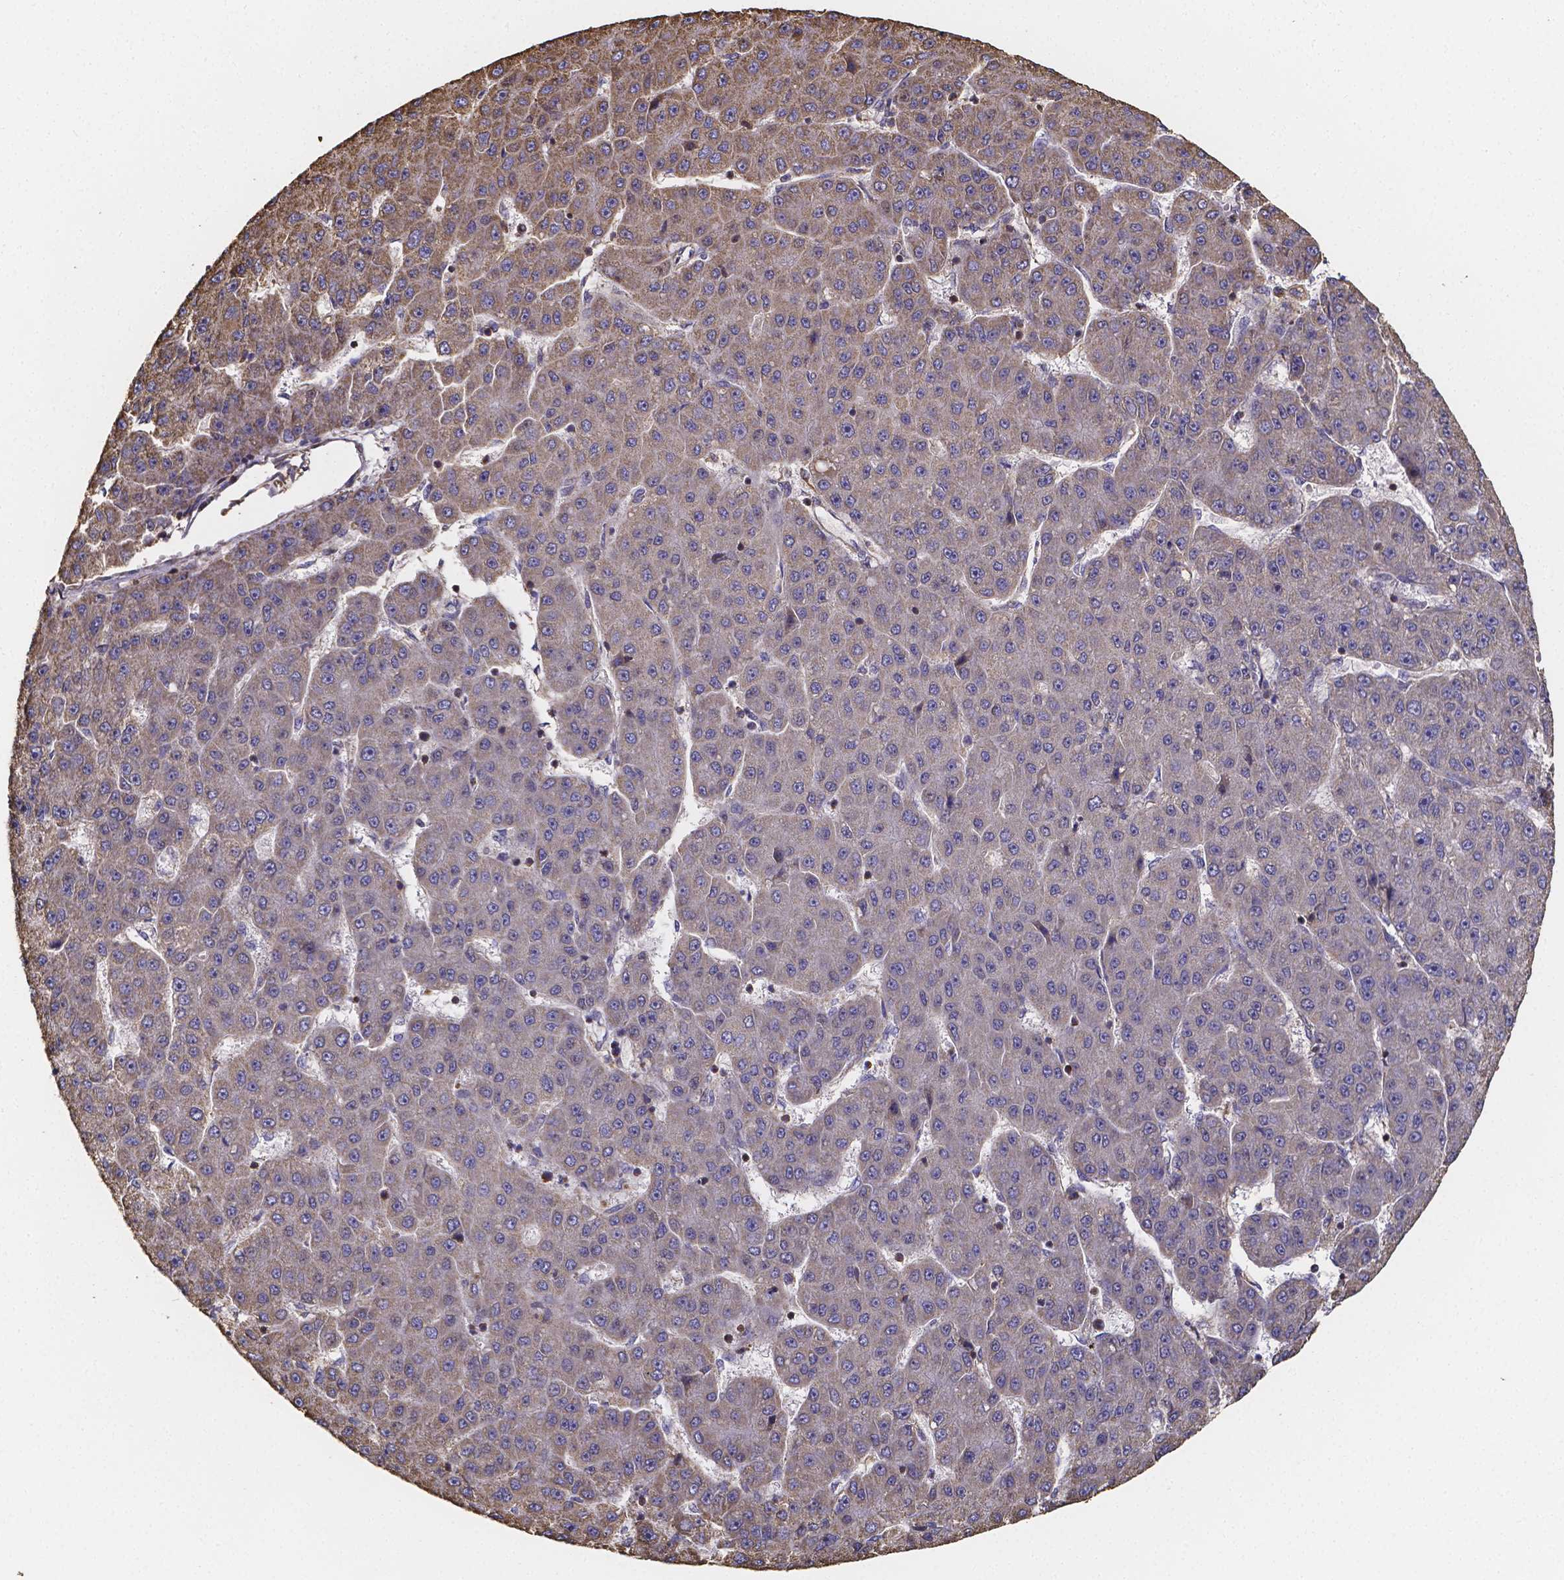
{"staining": {"intensity": "moderate", "quantity": "25%-75%", "location": "cytoplasmic/membranous"}, "tissue": "liver cancer", "cell_type": "Tumor cells", "image_type": "cancer", "snomed": [{"axis": "morphology", "description": "Carcinoma, Hepatocellular, NOS"}, {"axis": "topography", "description": "Liver"}], "caption": "Human liver cancer stained for a protein (brown) shows moderate cytoplasmic/membranous positive expression in about 25%-75% of tumor cells.", "gene": "SLC35D2", "patient": {"sex": "male", "age": 67}}